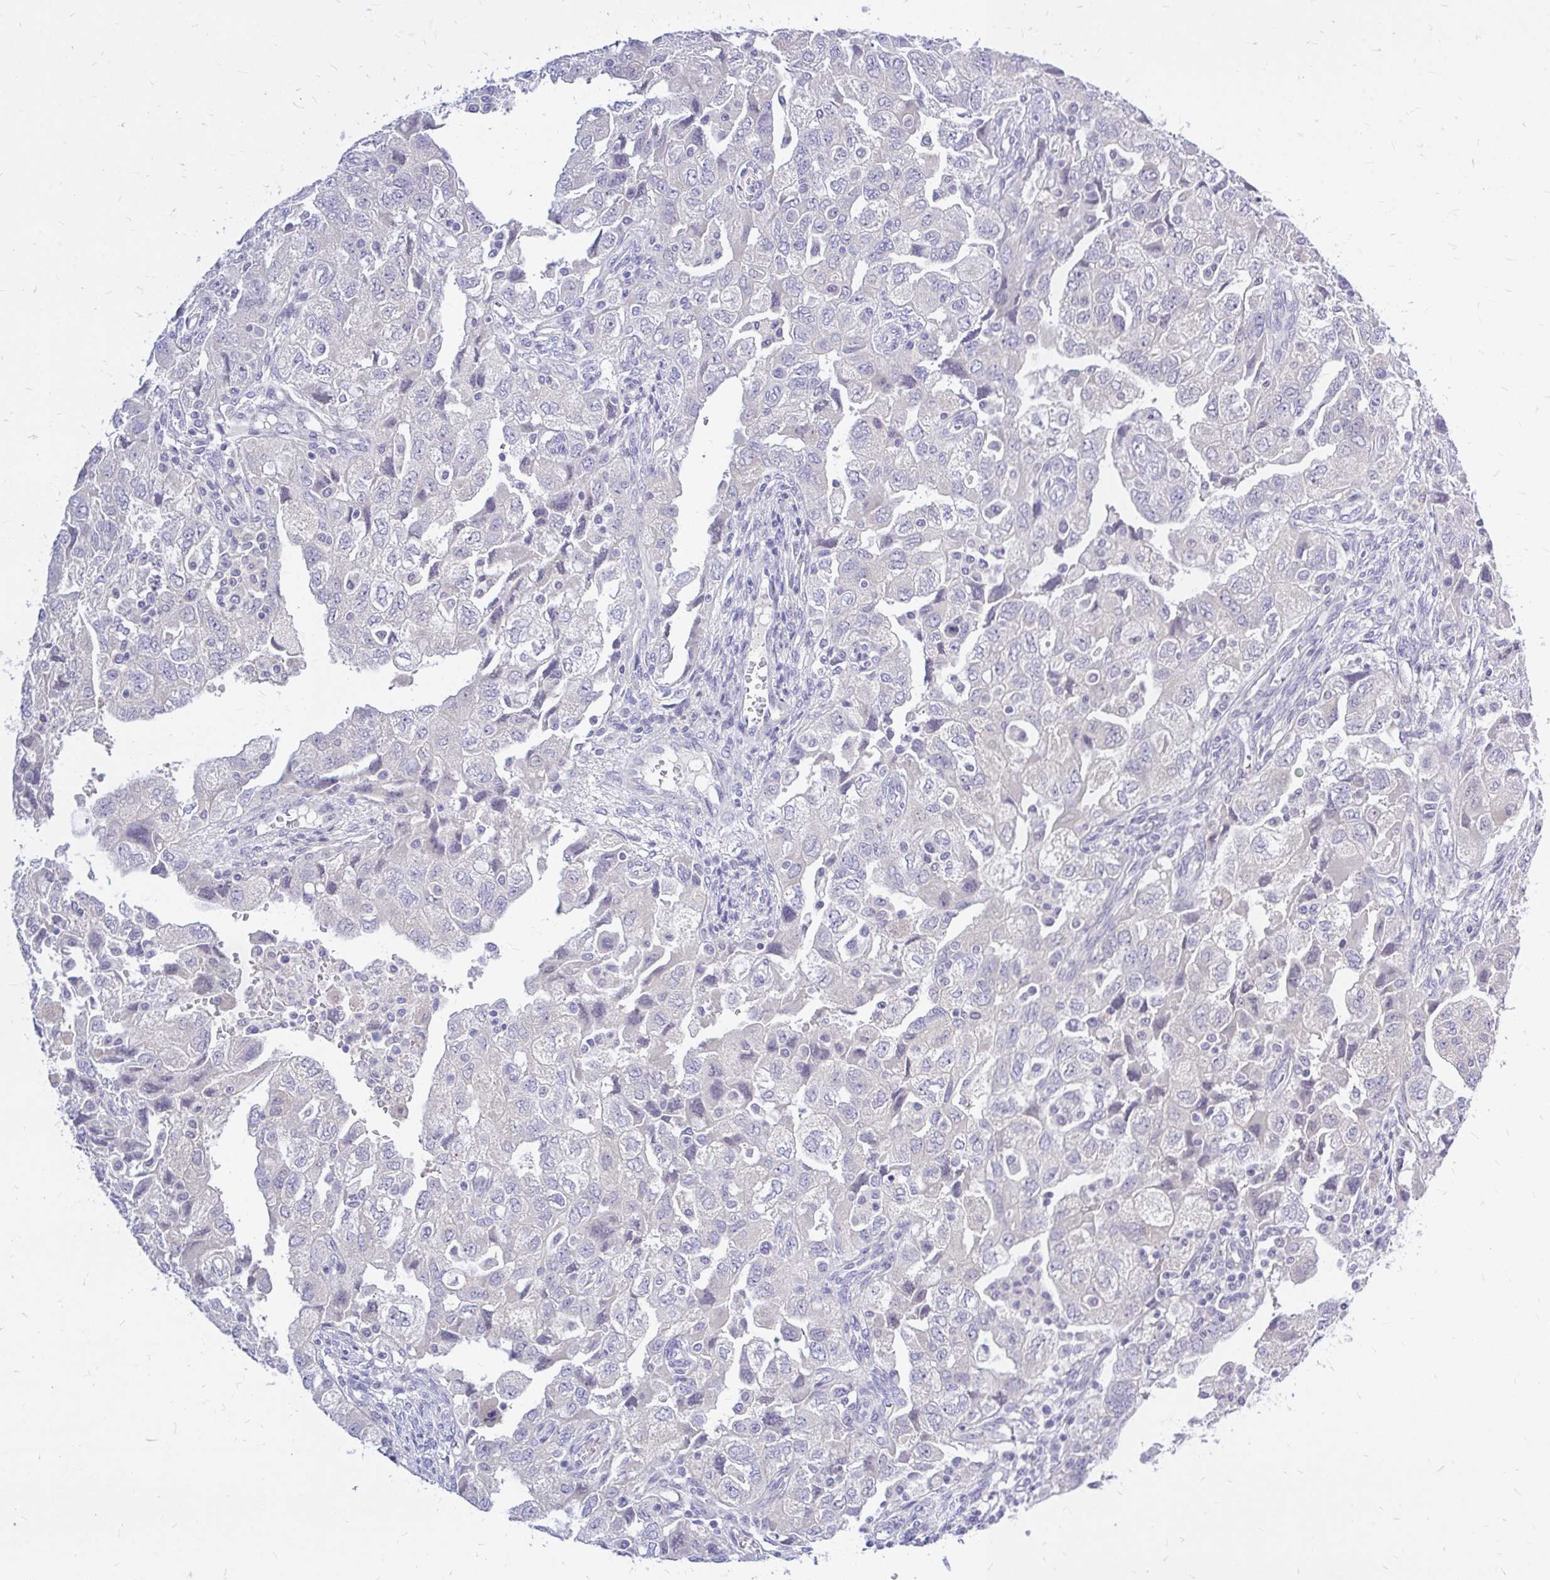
{"staining": {"intensity": "negative", "quantity": "none", "location": "none"}, "tissue": "ovarian cancer", "cell_type": "Tumor cells", "image_type": "cancer", "snomed": [{"axis": "morphology", "description": "Carcinoma, NOS"}, {"axis": "morphology", "description": "Cystadenocarcinoma, serous, NOS"}, {"axis": "topography", "description": "Ovary"}], "caption": "This is an IHC image of human ovarian cancer (serous cystadenocarcinoma). There is no positivity in tumor cells.", "gene": "MAP1LC3A", "patient": {"sex": "female", "age": 69}}